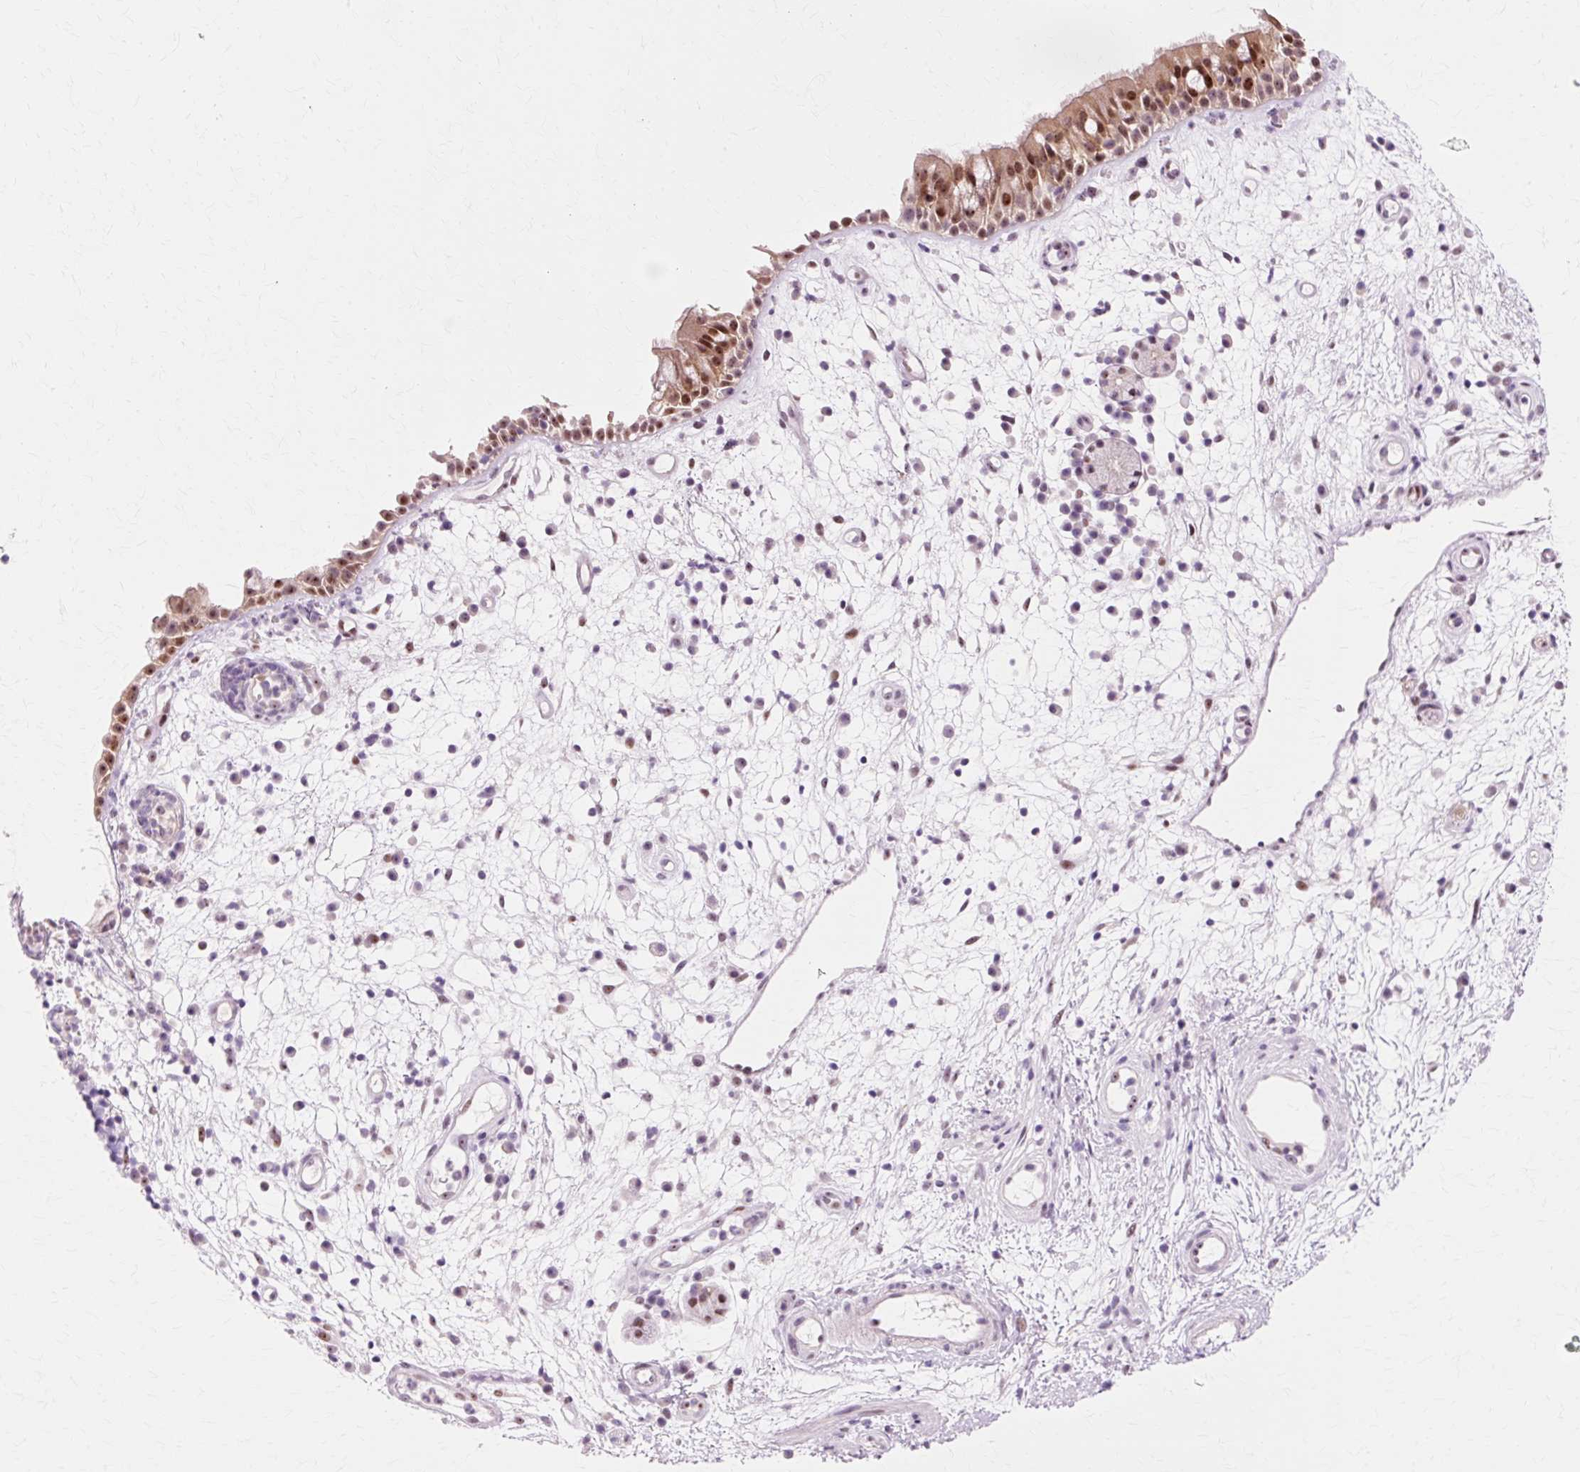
{"staining": {"intensity": "moderate", "quantity": ">75%", "location": "nuclear"}, "tissue": "nasopharynx", "cell_type": "Respiratory epithelial cells", "image_type": "normal", "snomed": [{"axis": "morphology", "description": "Normal tissue, NOS"}, {"axis": "morphology", "description": "Inflammation, NOS"}, {"axis": "topography", "description": "Nasopharynx"}], "caption": "Immunohistochemical staining of benign nasopharynx exhibits moderate nuclear protein staining in about >75% of respiratory epithelial cells.", "gene": "MACROD2", "patient": {"sex": "male", "age": 54}}